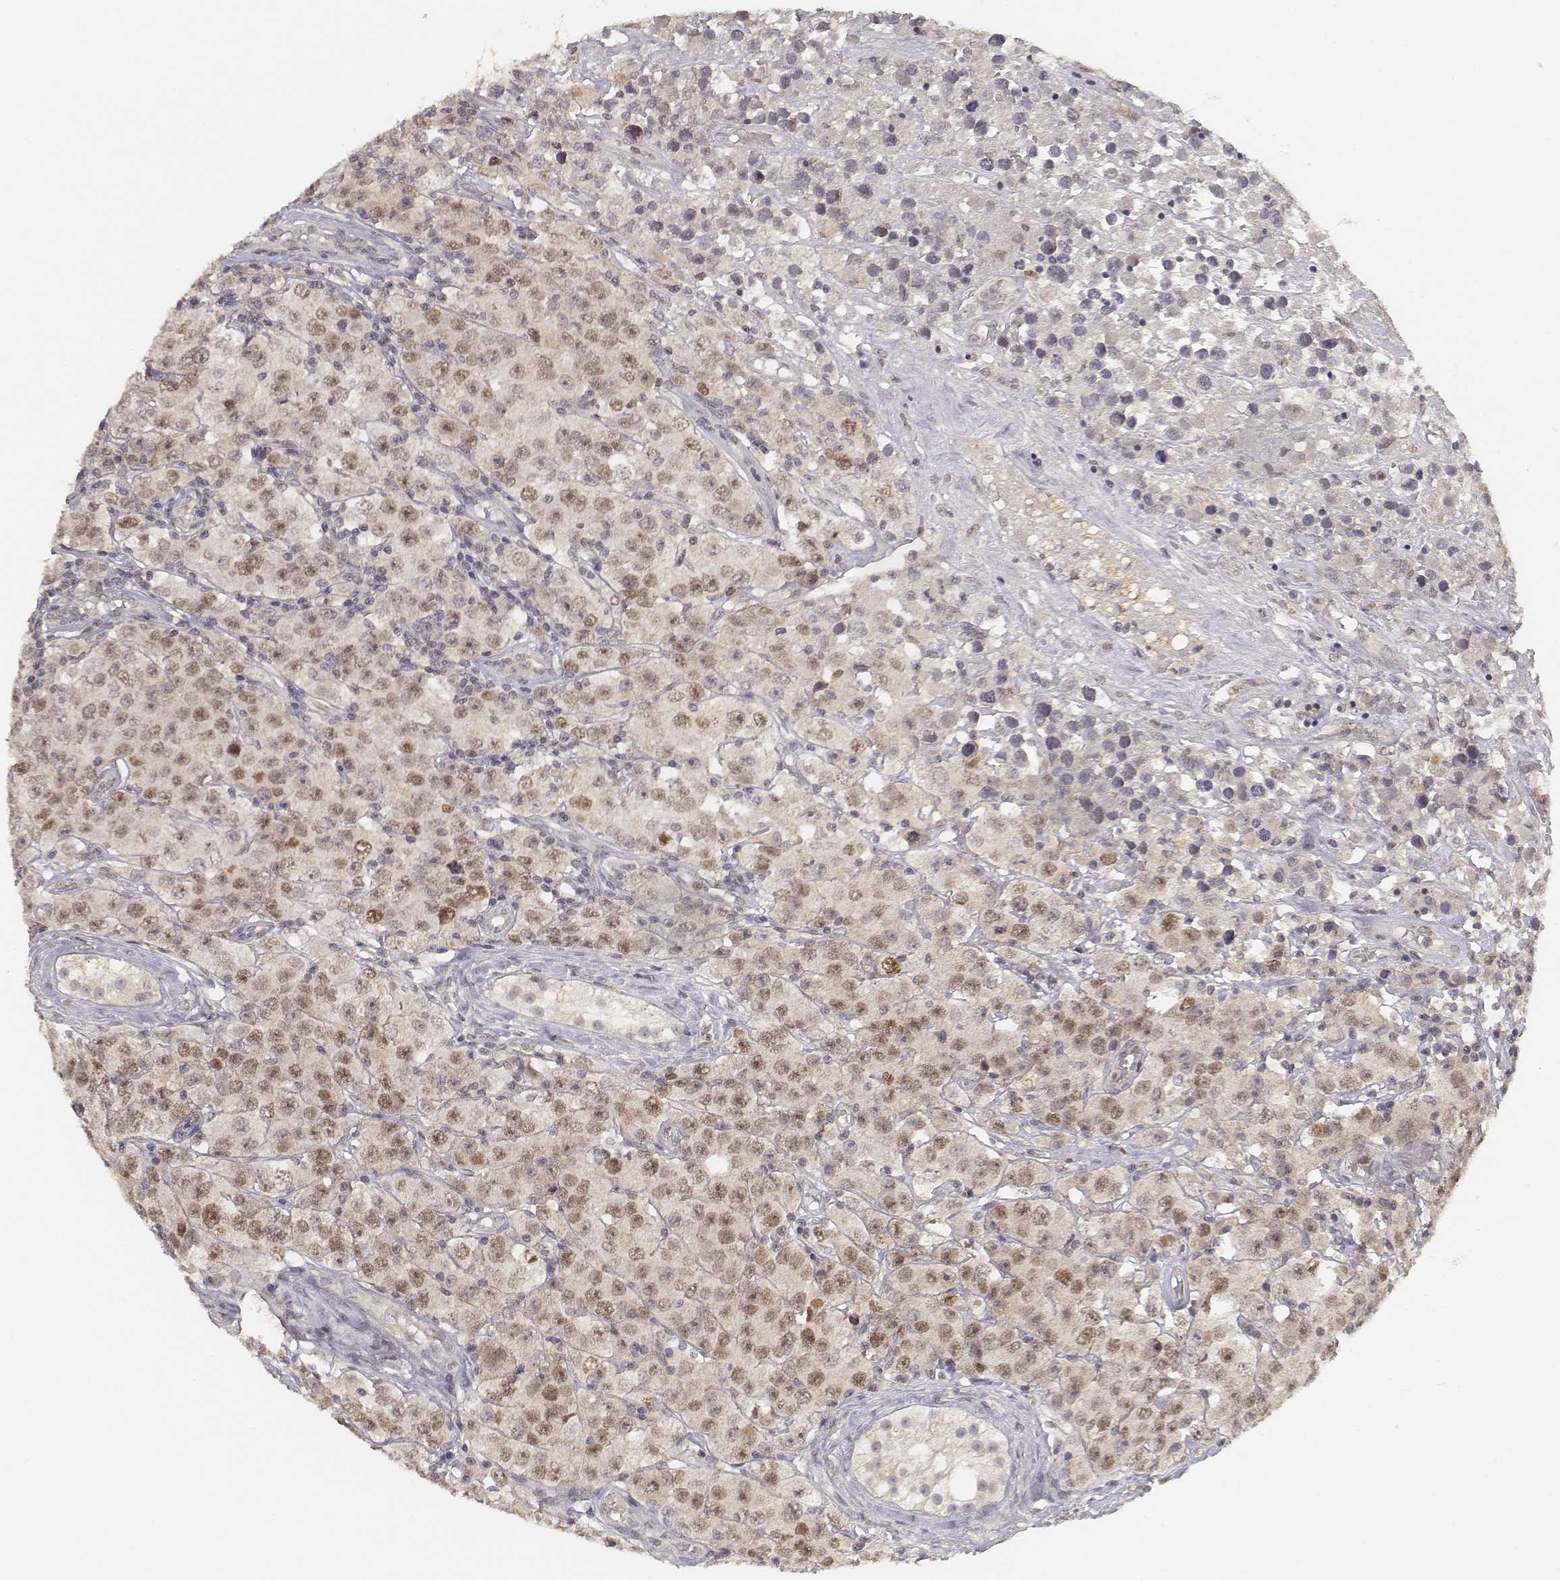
{"staining": {"intensity": "moderate", "quantity": "<25%", "location": "nuclear"}, "tissue": "testis cancer", "cell_type": "Tumor cells", "image_type": "cancer", "snomed": [{"axis": "morphology", "description": "Seminoma, NOS"}, {"axis": "topography", "description": "Testis"}], "caption": "A brown stain highlights moderate nuclear expression of a protein in human testis cancer (seminoma) tumor cells.", "gene": "FANCD2", "patient": {"sex": "male", "age": 52}}